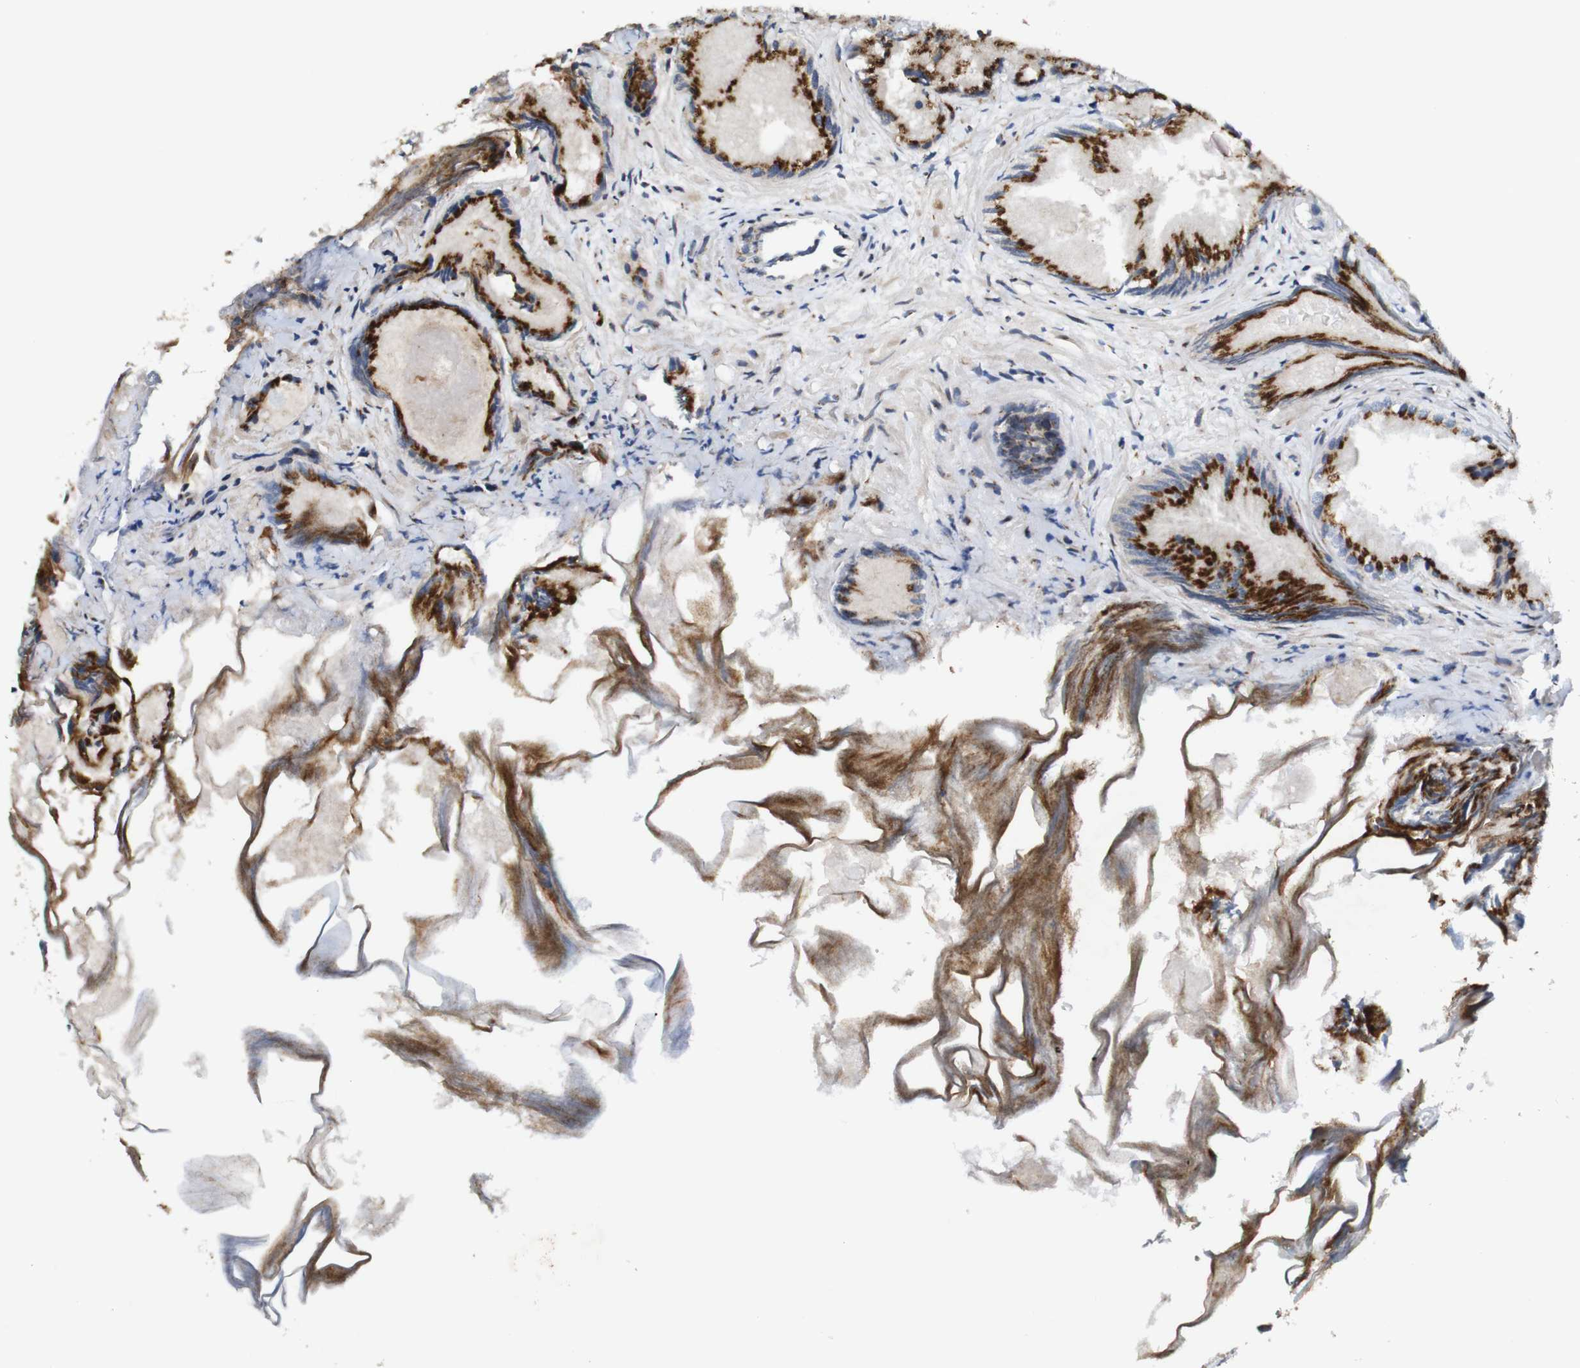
{"staining": {"intensity": "strong", "quantity": ">75%", "location": "cytoplasmic/membranous"}, "tissue": "prostate cancer", "cell_type": "Tumor cells", "image_type": "cancer", "snomed": [{"axis": "morphology", "description": "Adenocarcinoma, Low grade"}, {"axis": "topography", "description": "Prostate"}], "caption": "Immunohistochemistry photomicrograph of prostate cancer (adenocarcinoma (low-grade)) stained for a protein (brown), which displays high levels of strong cytoplasmic/membranous staining in about >75% of tumor cells.", "gene": "EFCAB14", "patient": {"sex": "male", "age": 72}}